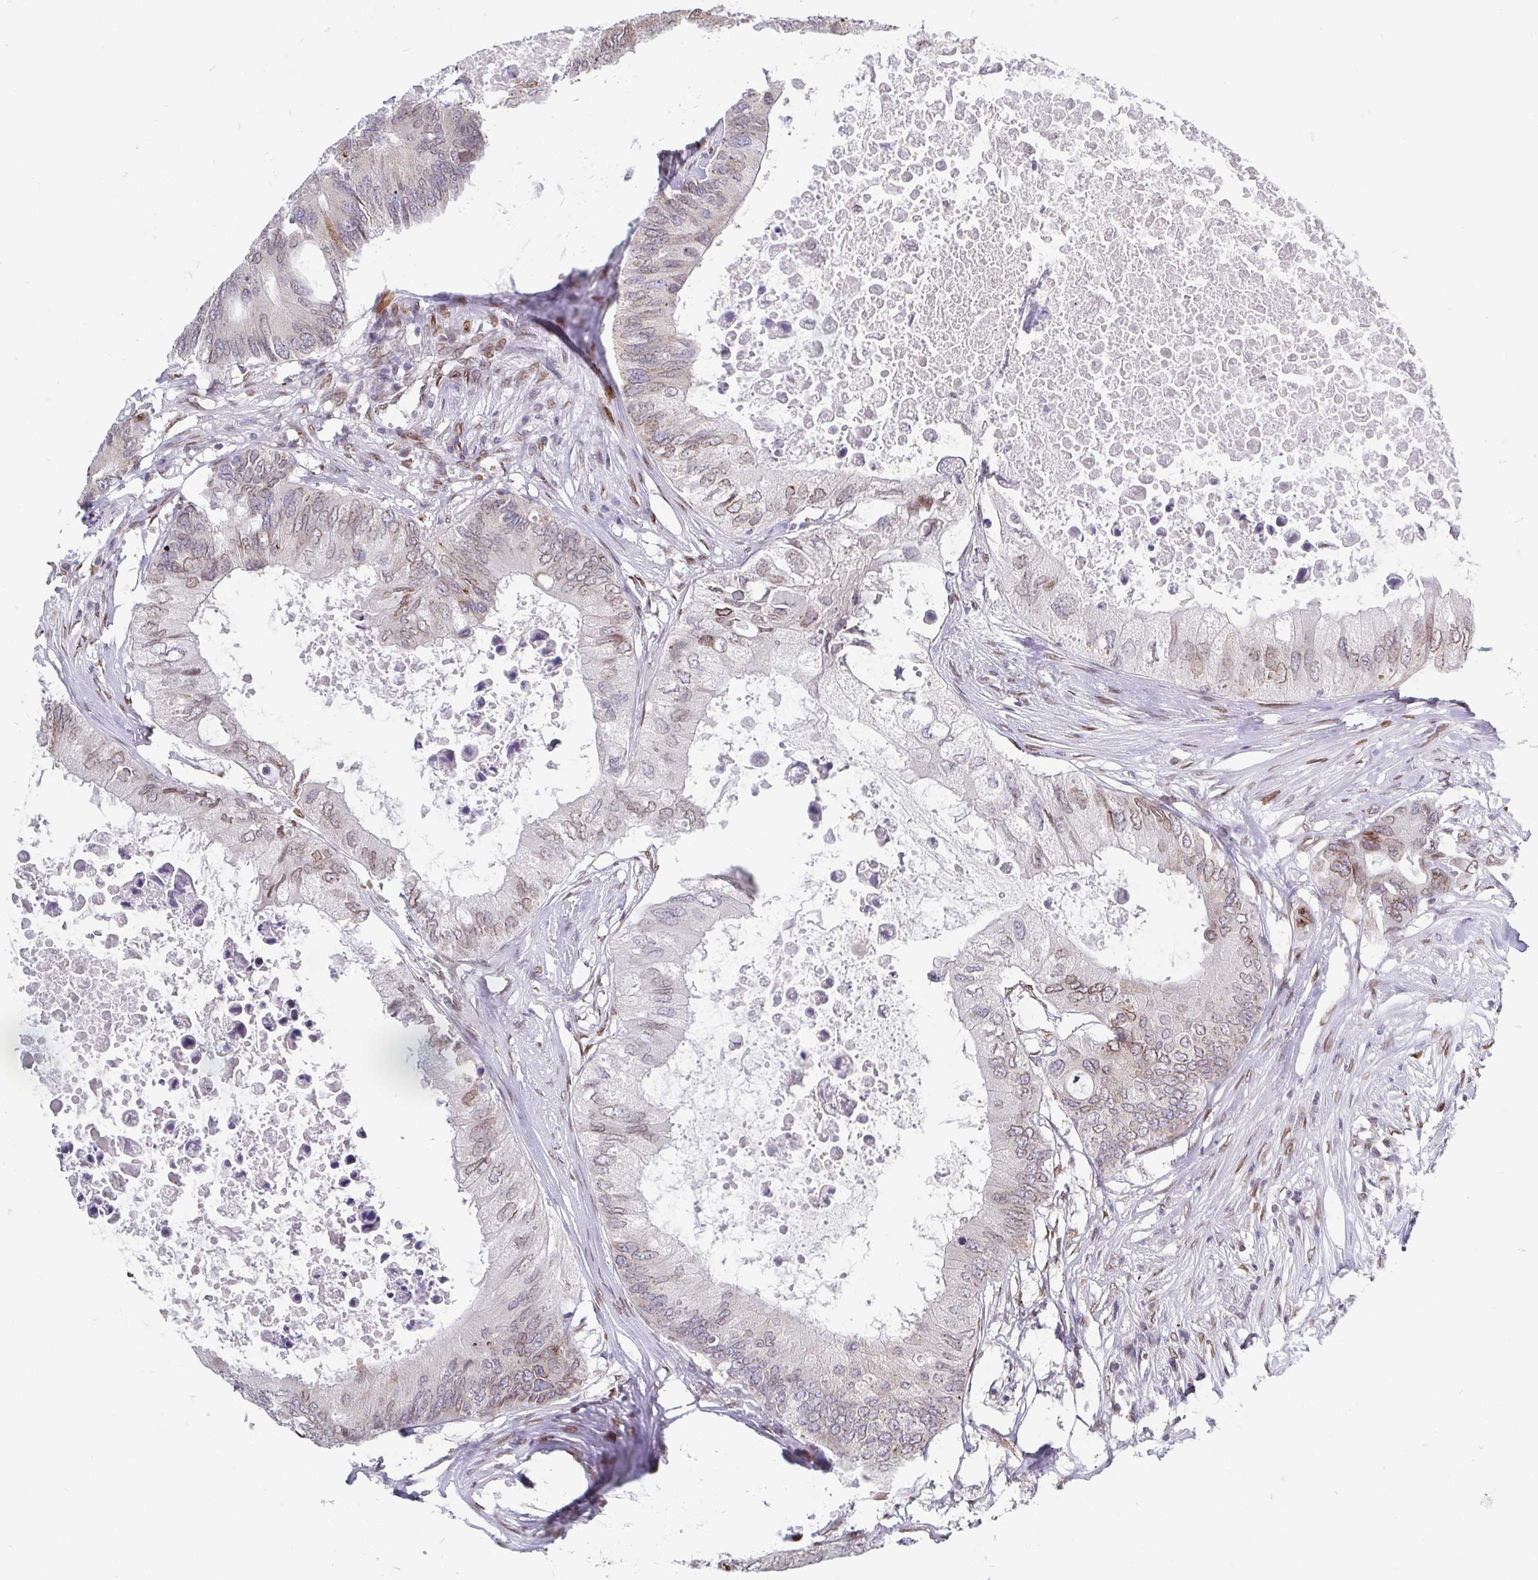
{"staining": {"intensity": "weak", "quantity": "25%-75%", "location": "cytoplasmic/membranous,nuclear"}, "tissue": "colorectal cancer", "cell_type": "Tumor cells", "image_type": "cancer", "snomed": [{"axis": "morphology", "description": "Adenocarcinoma, NOS"}, {"axis": "topography", "description": "Colon"}], "caption": "Immunohistochemistry (IHC) staining of colorectal cancer, which shows low levels of weak cytoplasmic/membranous and nuclear staining in about 25%-75% of tumor cells indicating weak cytoplasmic/membranous and nuclear protein staining. The staining was performed using DAB (3,3'-diaminobenzidine) (brown) for protein detection and nuclei were counterstained in hematoxylin (blue).", "gene": "EMD", "patient": {"sex": "male", "age": 71}}